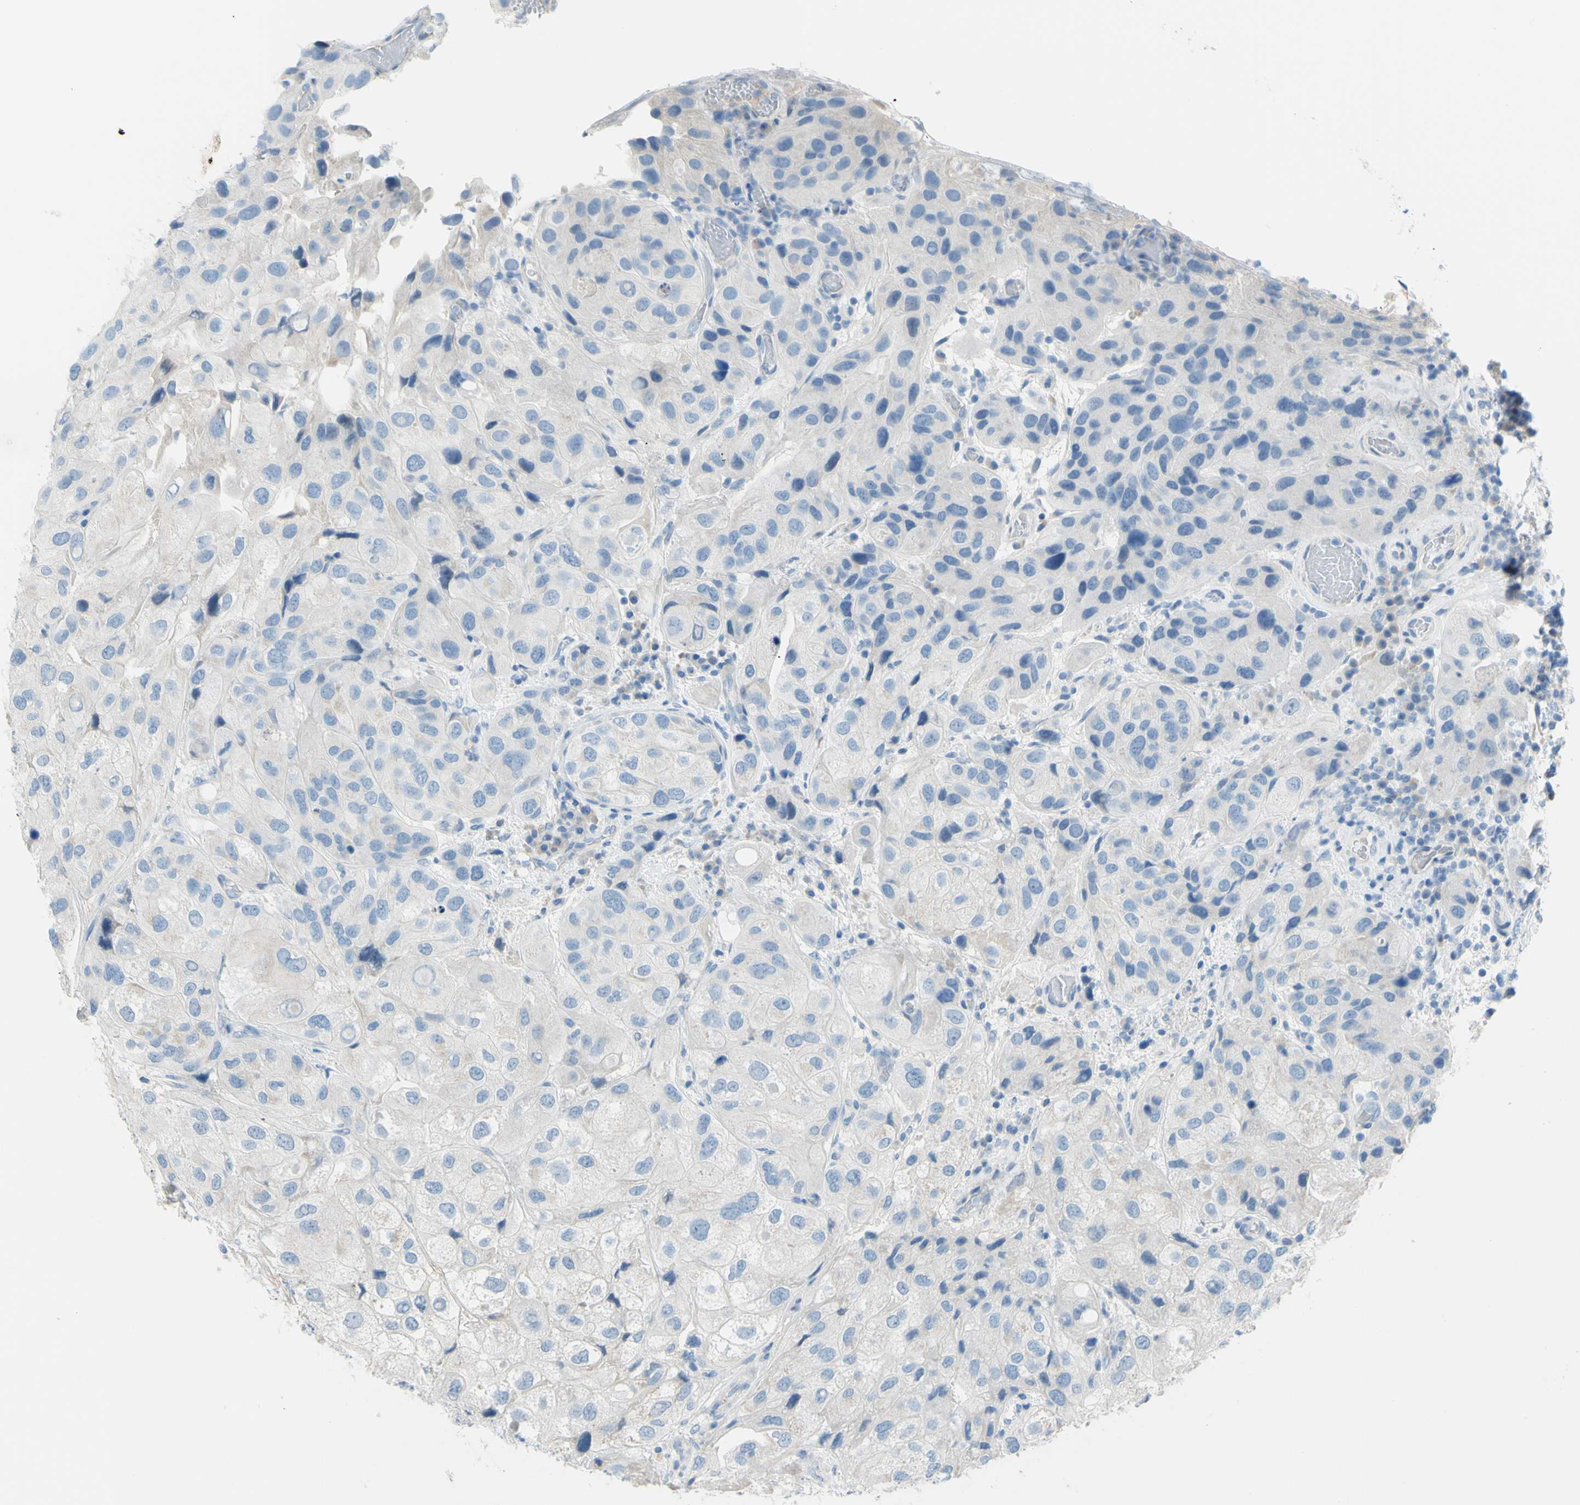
{"staining": {"intensity": "negative", "quantity": "none", "location": "none"}, "tissue": "urothelial cancer", "cell_type": "Tumor cells", "image_type": "cancer", "snomed": [{"axis": "morphology", "description": "Urothelial carcinoma, High grade"}, {"axis": "topography", "description": "Urinary bladder"}], "caption": "Image shows no significant protein expression in tumor cells of urothelial cancer. Nuclei are stained in blue.", "gene": "SLC1A2", "patient": {"sex": "female", "age": 64}}